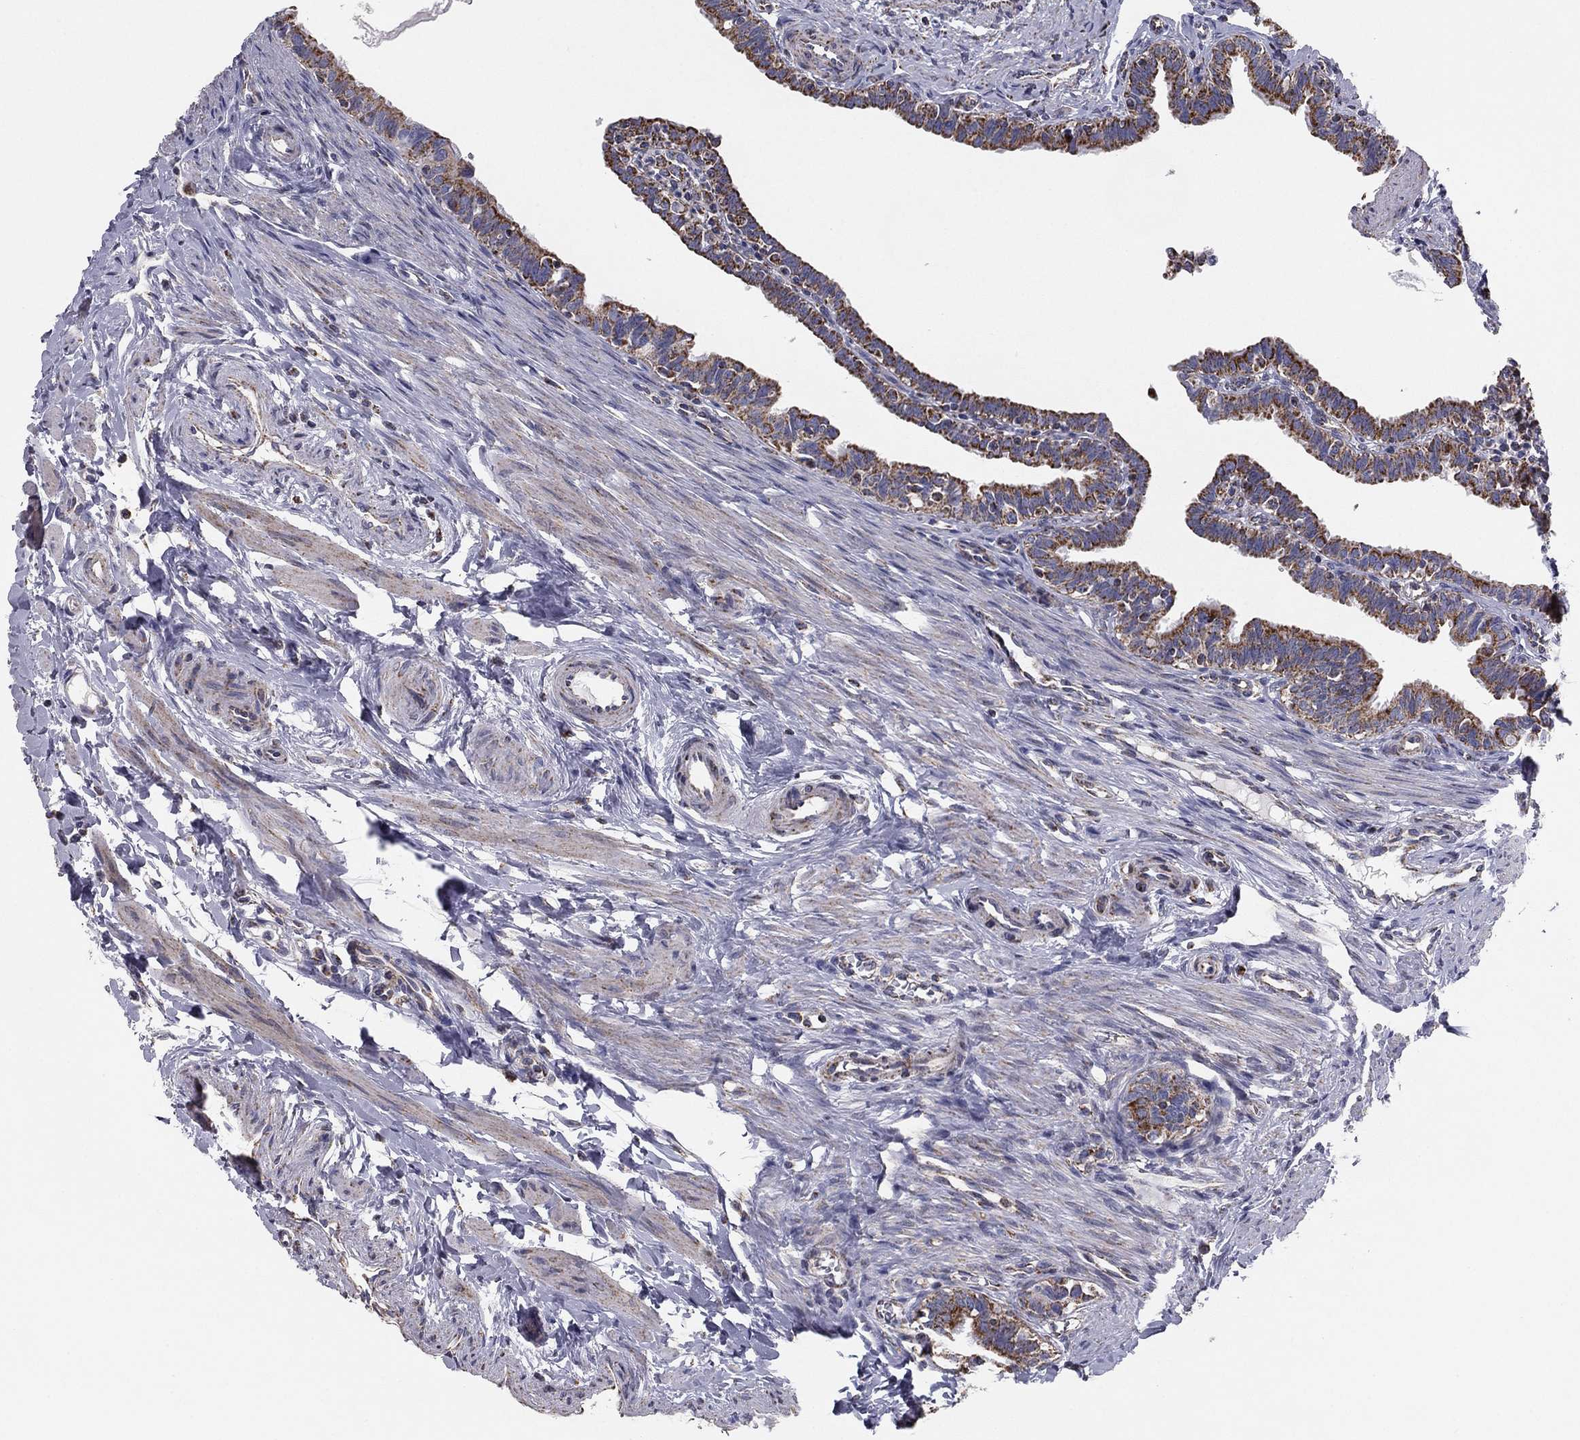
{"staining": {"intensity": "strong", "quantity": "25%-75%", "location": "cytoplasmic/membranous"}, "tissue": "fallopian tube", "cell_type": "Glandular cells", "image_type": "normal", "snomed": [{"axis": "morphology", "description": "Normal tissue, NOS"}, {"axis": "topography", "description": "Fallopian tube"}], "caption": "Brown immunohistochemical staining in benign human fallopian tube exhibits strong cytoplasmic/membranous positivity in approximately 25%-75% of glandular cells.", "gene": "NDUFV1", "patient": {"sex": "female", "age": 36}}